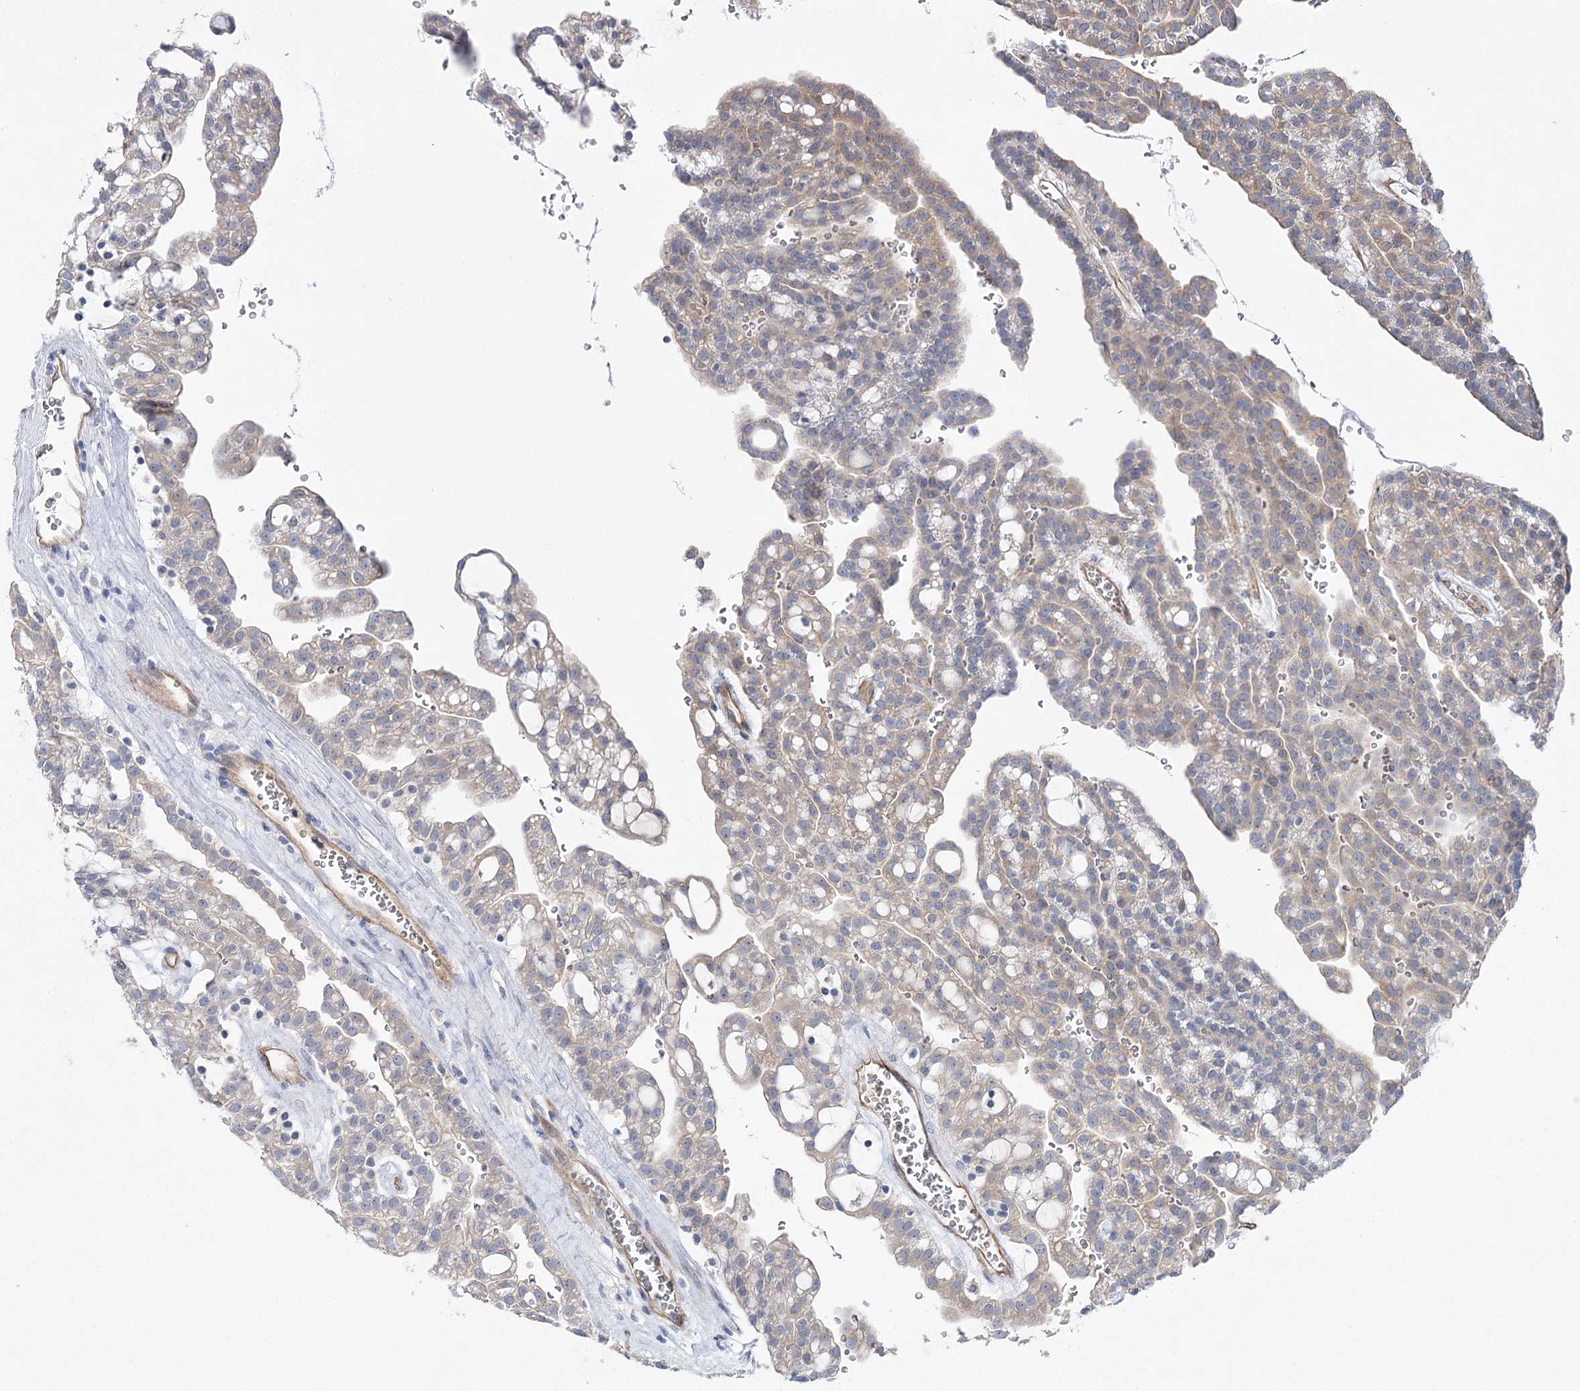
{"staining": {"intensity": "weak", "quantity": "<25%", "location": "cytoplasmic/membranous"}, "tissue": "renal cancer", "cell_type": "Tumor cells", "image_type": "cancer", "snomed": [{"axis": "morphology", "description": "Adenocarcinoma, NOS"}, {"axis": "topography", "description": "Kidney"}], "caption": "This photomicrograph is of adenocarcinoma (renal) stained with immunohistochemistry (IHC) to label a protein in brown with the nuclei are counter-stained blue. There is no expression in tumor cells. Nuclei are stained in blue.", "gene": "LRRC14B", "patient": {"sex": "male", "age": 63}}